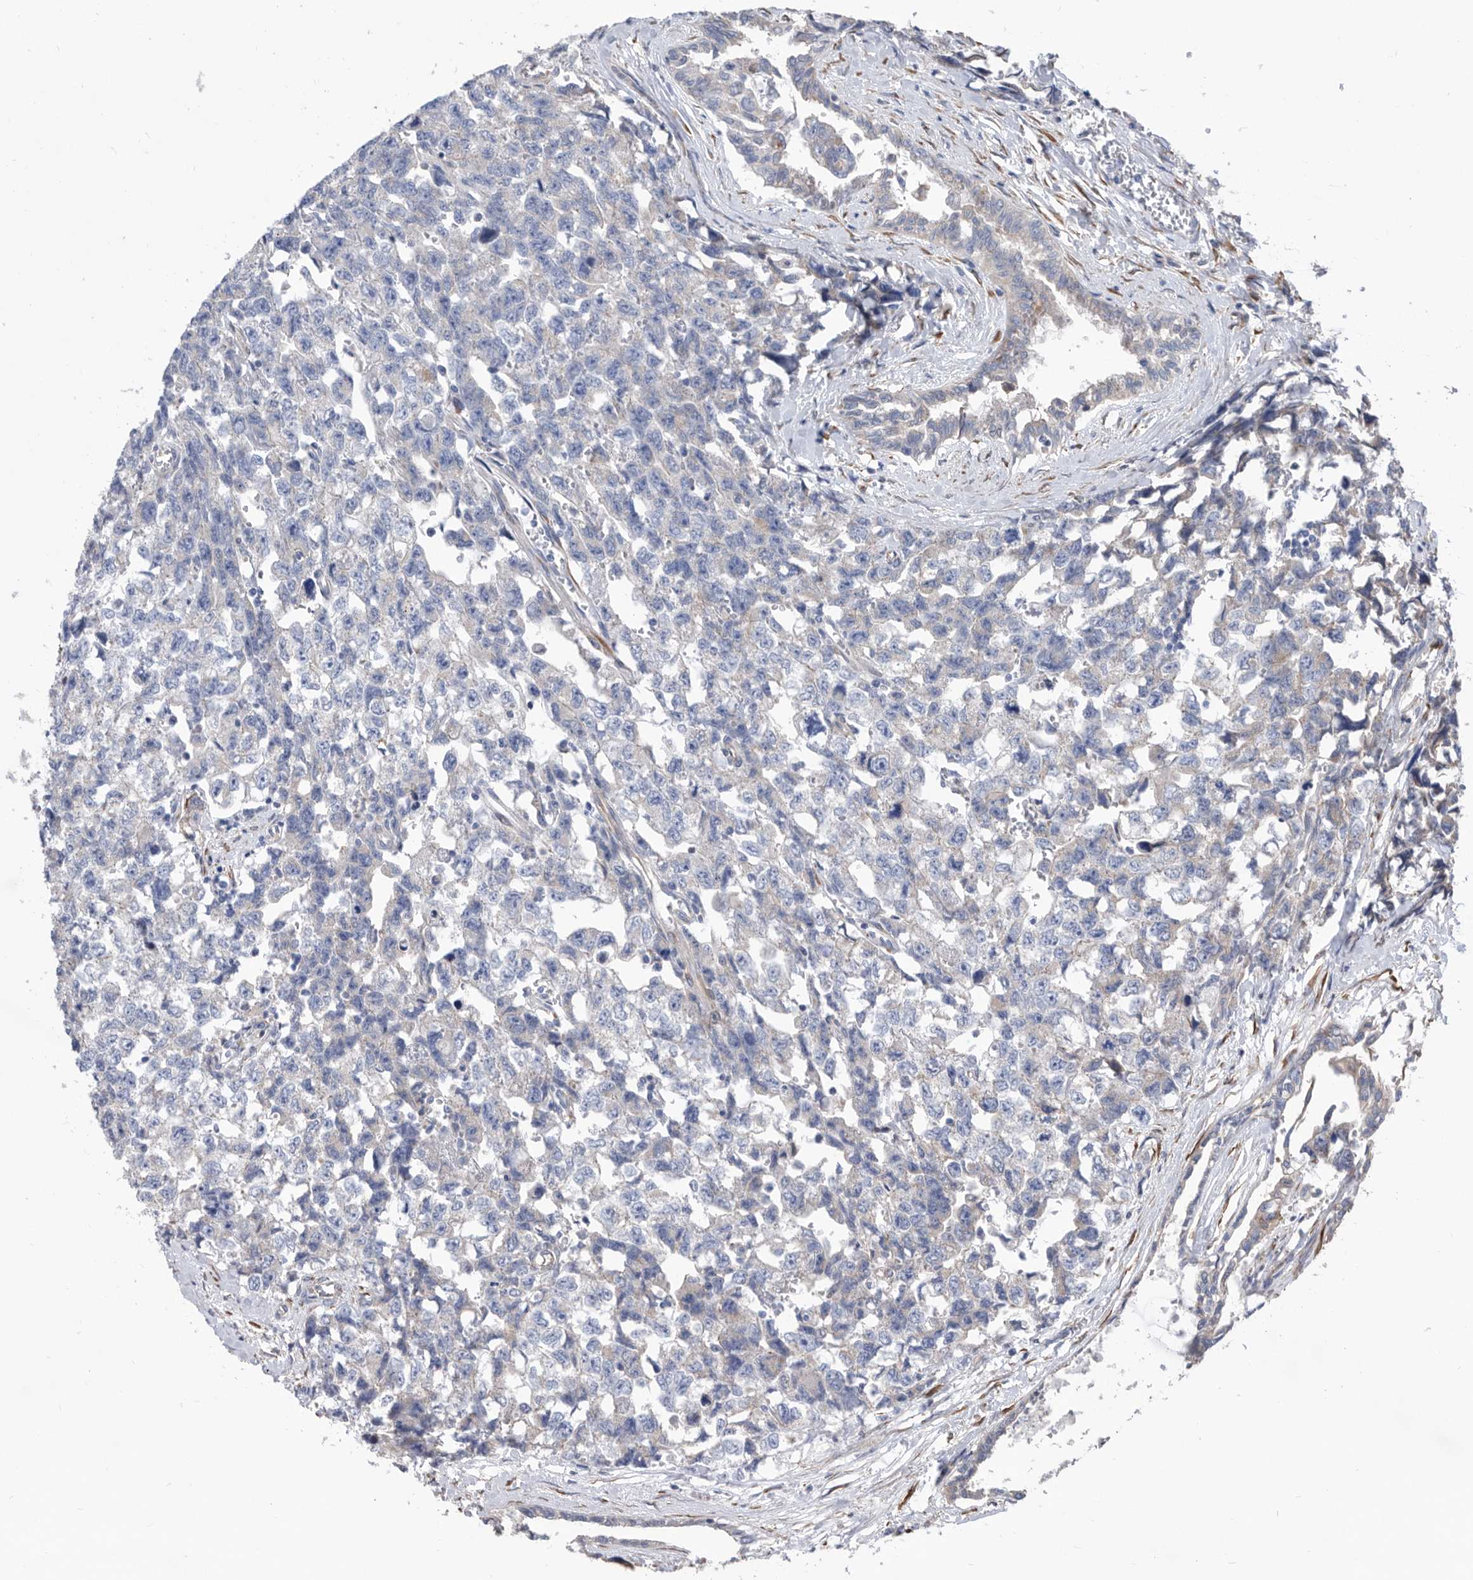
{"staining": {"intensity": "negative", "quantity": "none", "location": "none"}, "tissue": "testis cancer", "cell_type": "Tumor cells", "image_type": "cancer", "snomed": [{"axis": "morphology", "description": "Carcinoma, Embryonal, NOS"}, {"axis": "topography", "description": "Testis"}], "caption": "A photomicrograph of human testis cancer (embryonal carcinoma) is negative for staining in tumor cells.", "gene": "ATP13A3", "patient": {"sex": "male", "age": 31}}